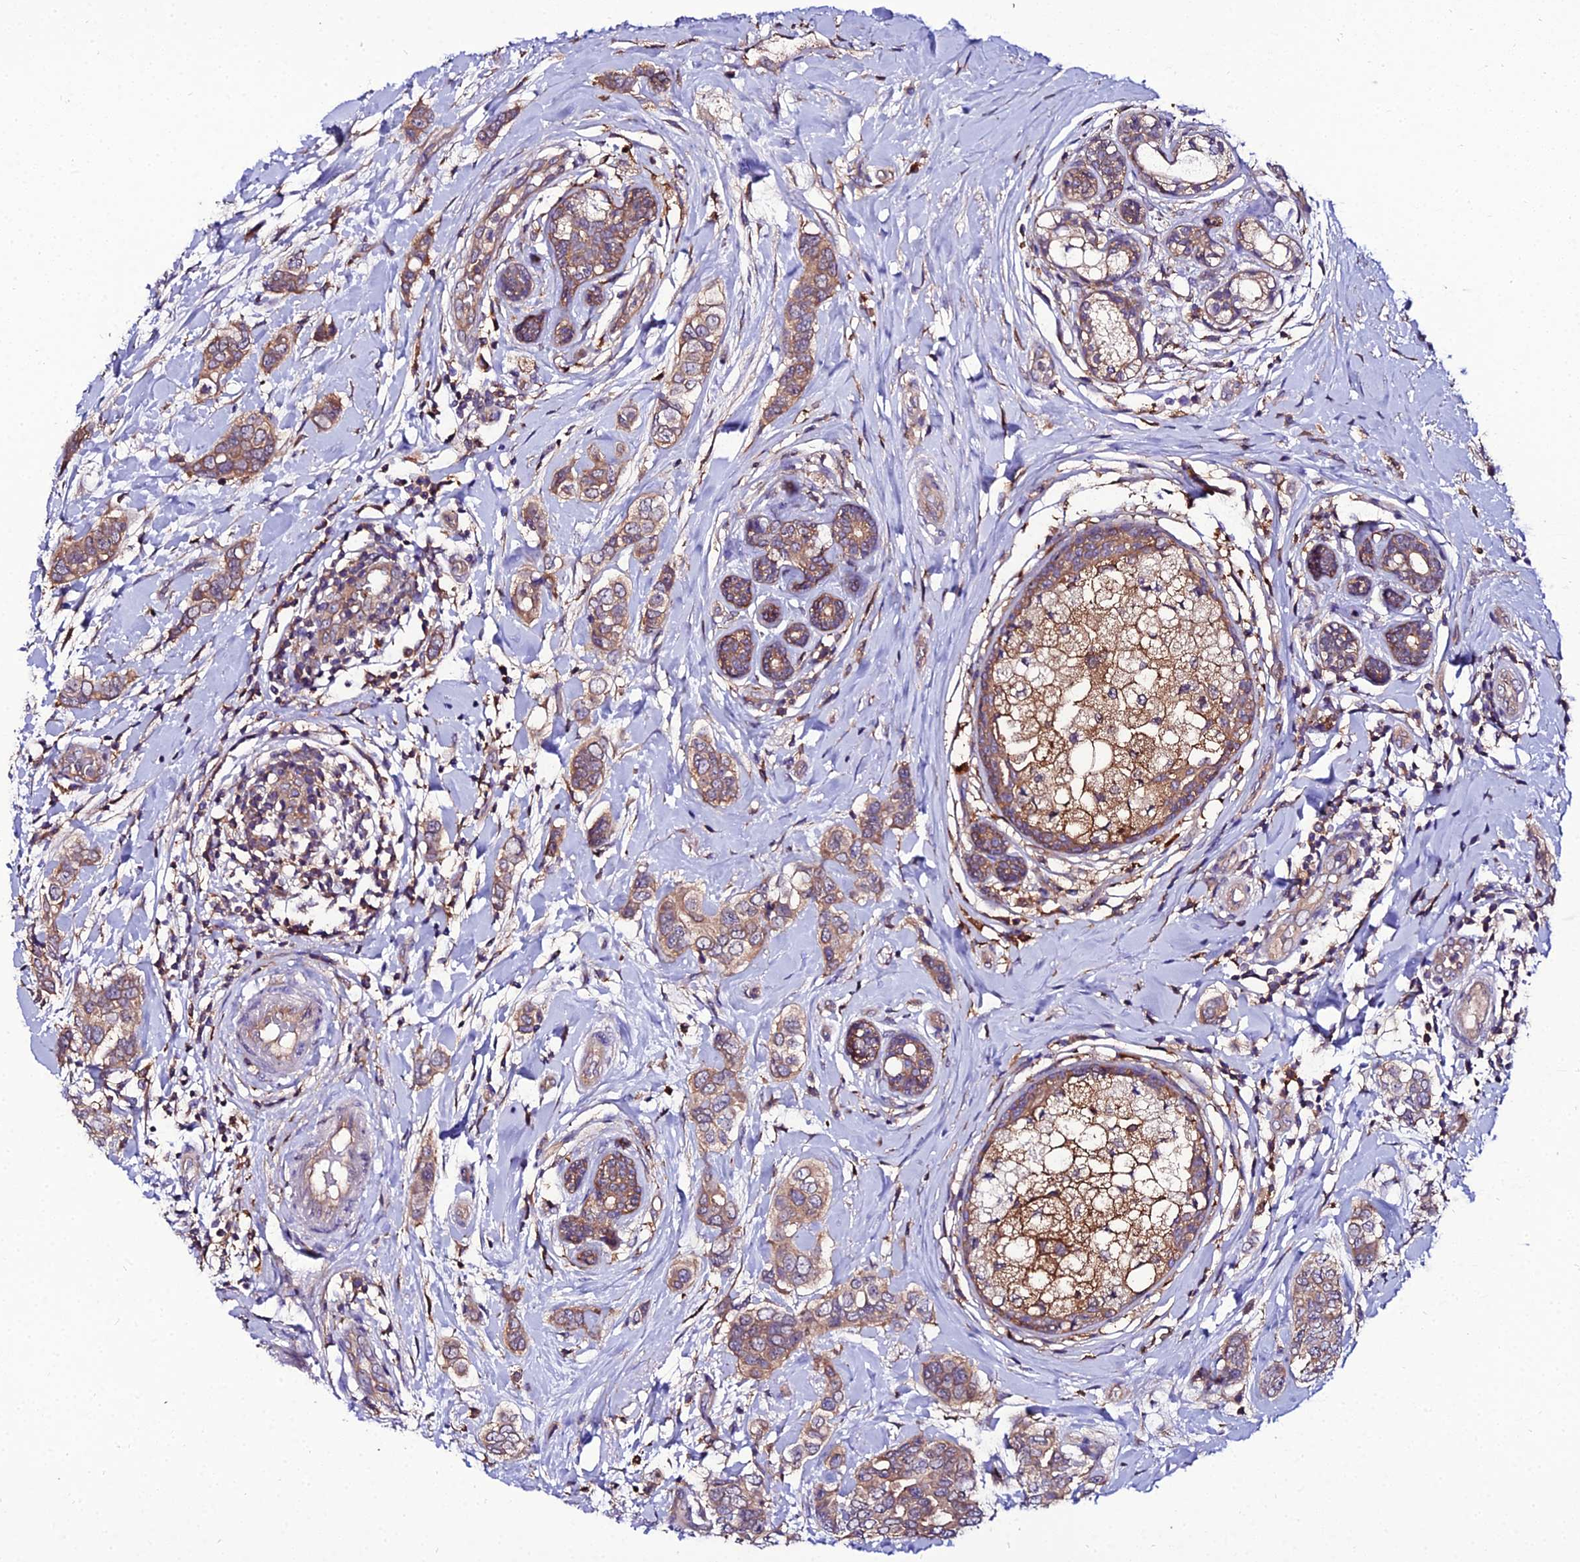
{"staining": {"intensity": "weak", "quantity": ">75%", "location": "cytoplasmic/membranous"}, "tissue": "breast cancer", "cell_type": "Tumor cells", "image_type": "cancer", "snomed": [{"axis": "morphology", "description": "Lobular carcinoma"}, {"axis": "topography", "description": "Breast"}], "caption": "Immunohistochemistry (IHC) of lobular carcinoma (breast) displays low levels of weak cytoplasmic/membranous expression in about >75% of tumor cells.", "gene": "C2orf69", "patient": {"sex": "female", "age": 51}}